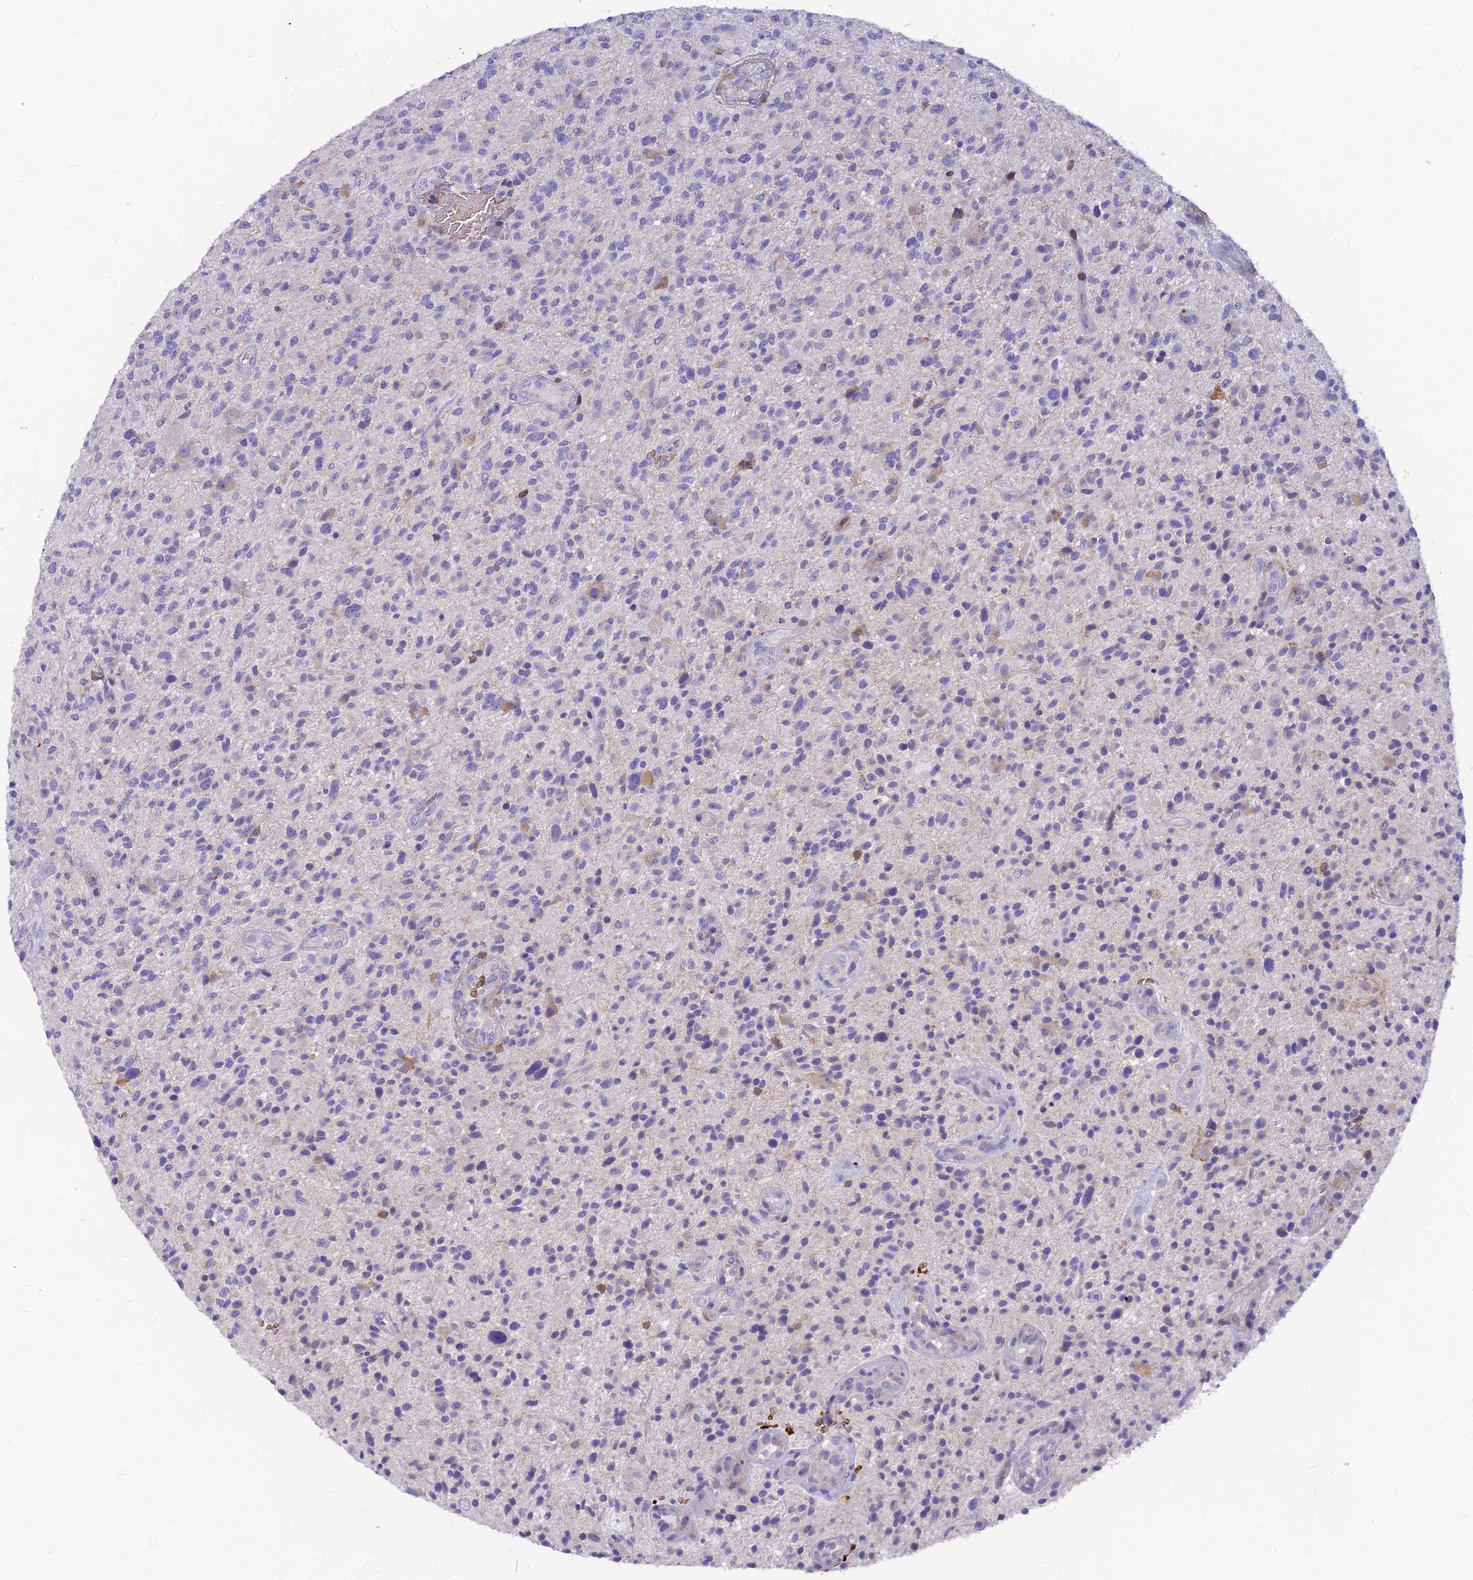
{"staining": {"intensity": "negative", "quantity": "none", "location": "none"}, "tissue": "glioma", "cell_type": "Tumor cells", "image_type": "cancer", "snomed": [{"axis": "morphology", "description": "Glioma, malignant, High grade"}, {"axis": "topography", "description": "Brain"}], "caption": "This micrograph is of glioma stained with IHC to label a protein in brown with the nuclei are counter-stained blue. There is no staining in tumor cells.", "gene": "DENND2D", "patient": {"sex": "male", "age": 47}}